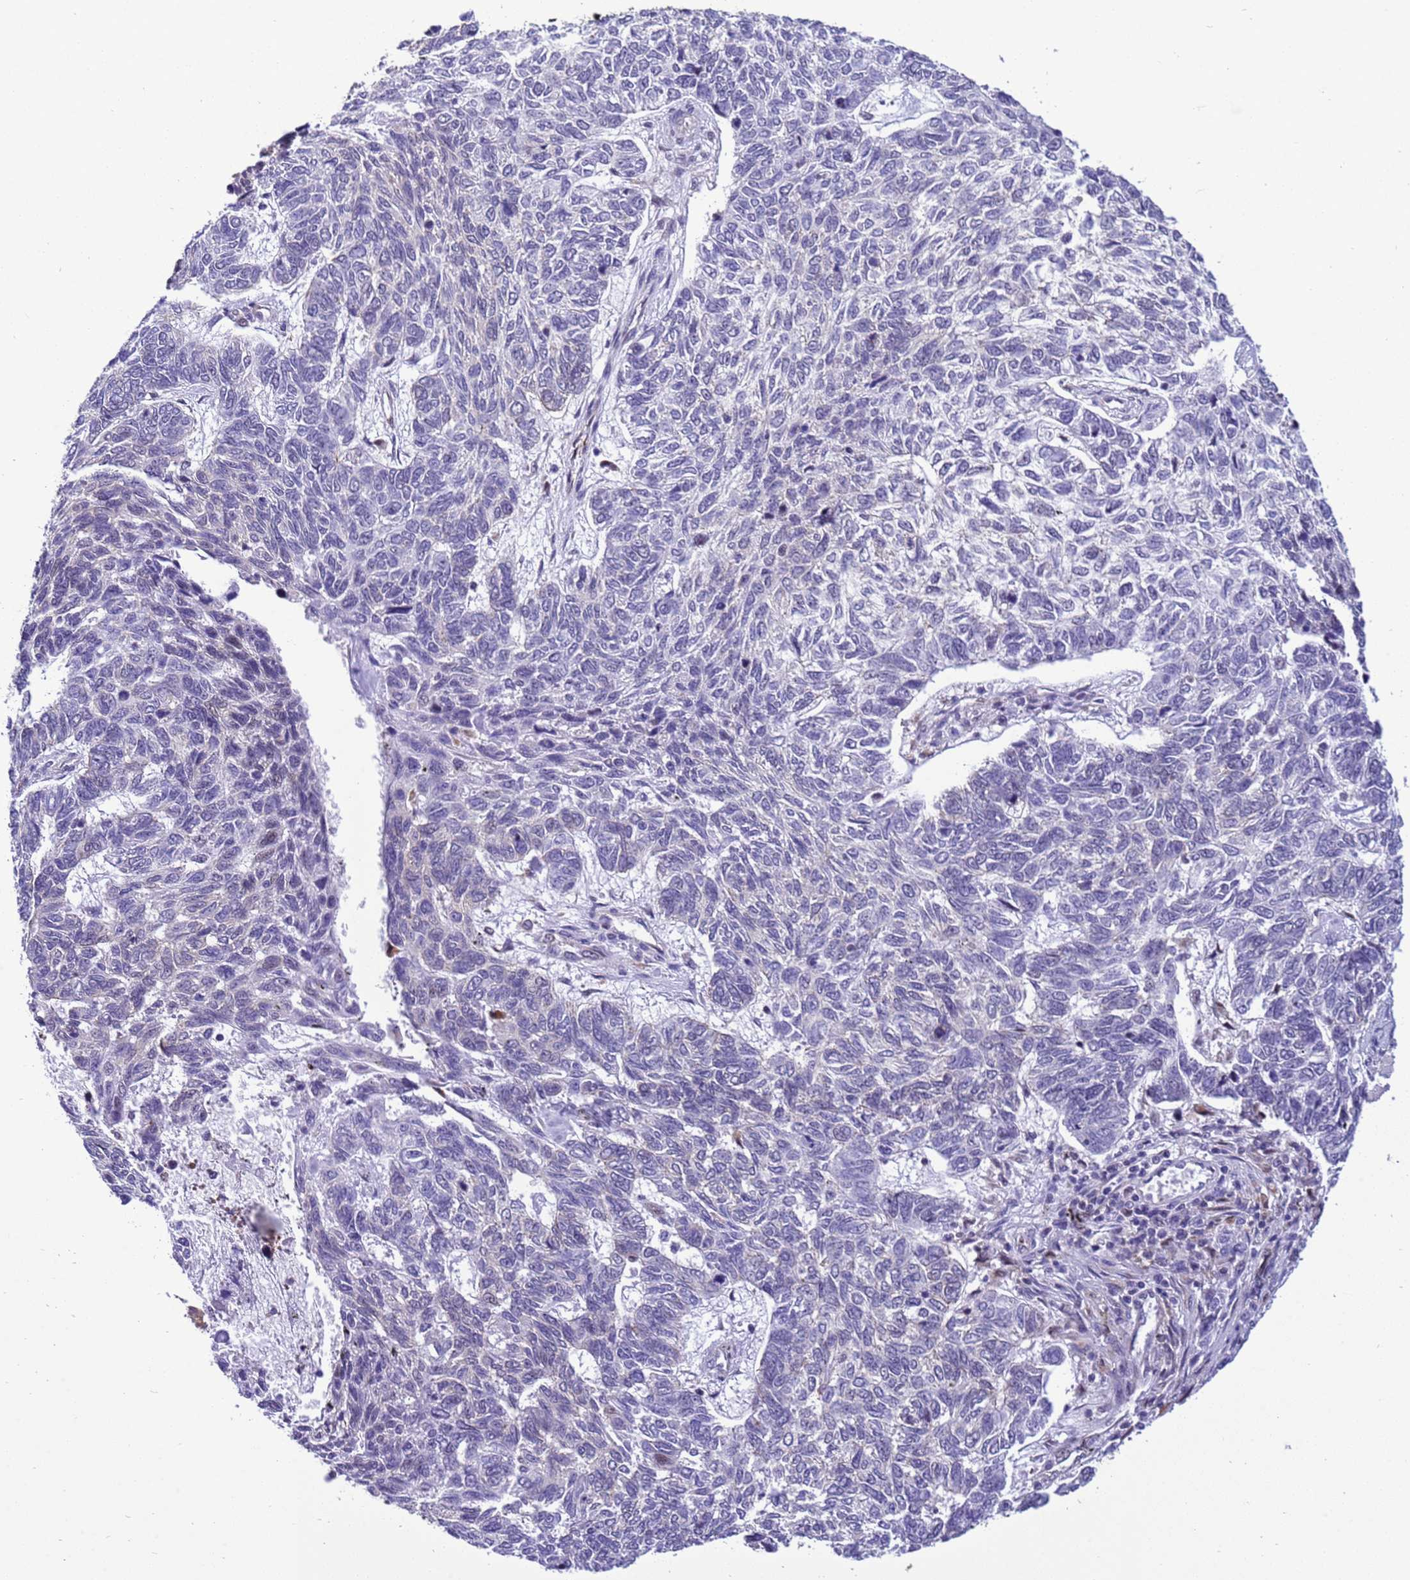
{"staining": {"intensity": "negative", "quantity": "none", "location": "none"}, "tissue": "skin cancer", "cell_type": "Tumor cells", "image_type": "cancer", "snomed": [{"axis": "morphology", "description": "Basal cell carcinoma"}, {"axis": "topography", "description": "Skin"}], "caption": "There is no significant positivity in tumor cells of basal cell carcinoma (skin).", "gene": "RASD1", "patient": {"sex": "female", "age": 65}}